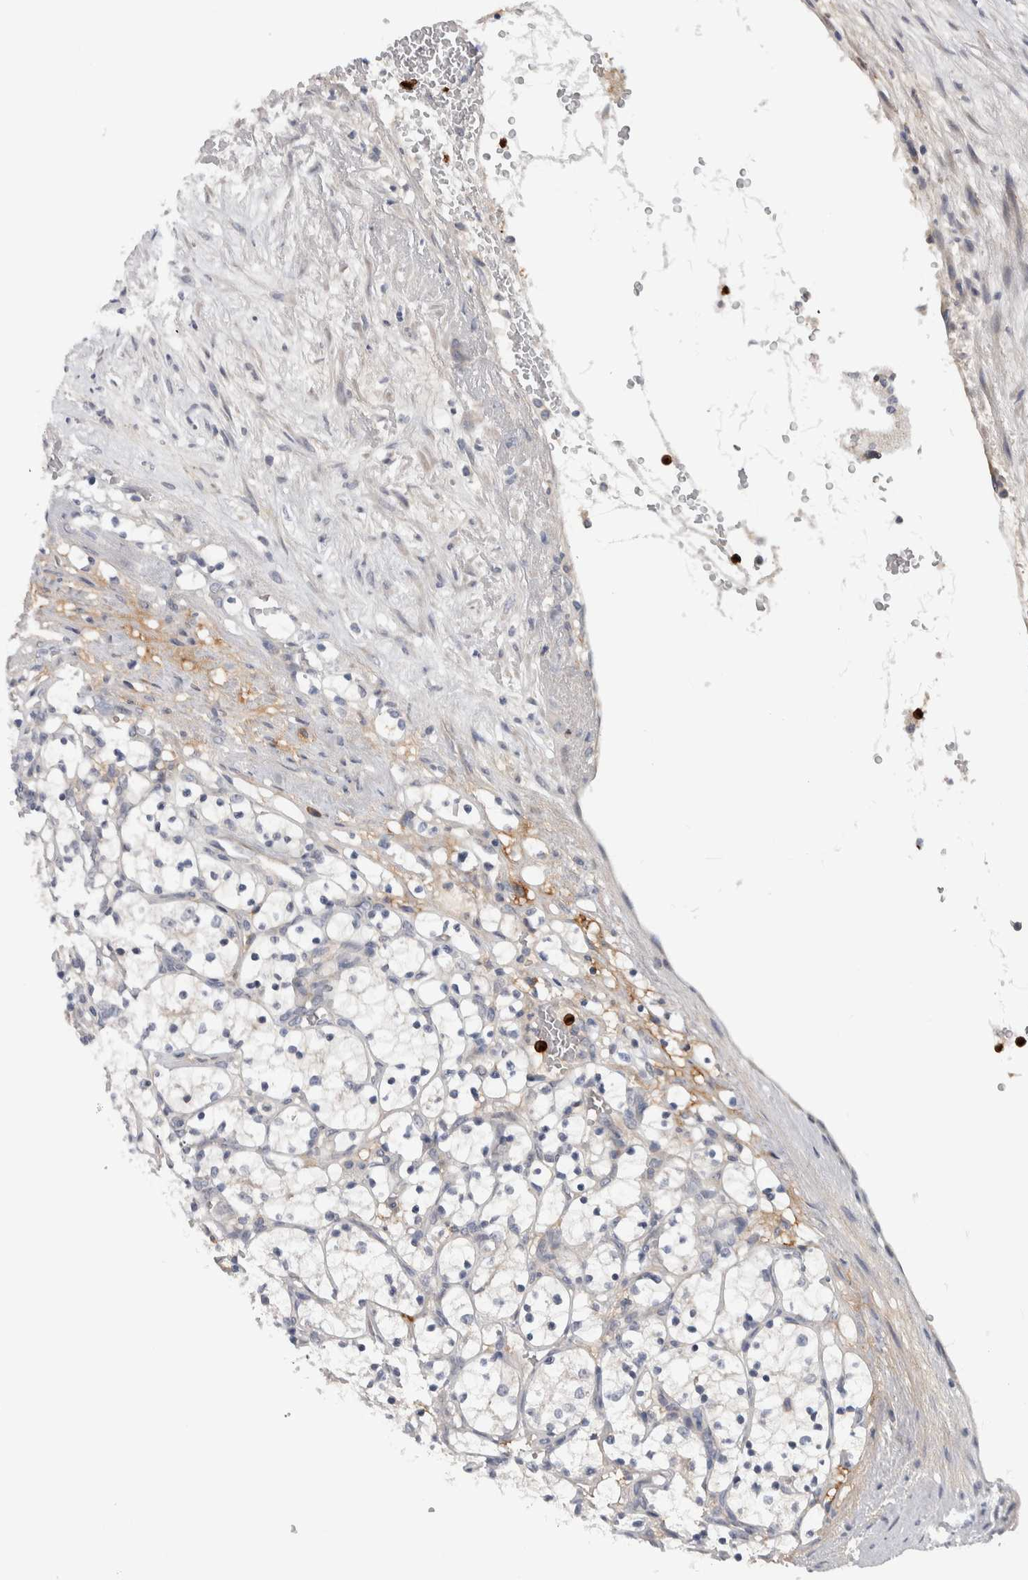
{"staining": {"intensity": "negative", "quantity": "none", "location": "none"}, "tissue": "renal cancer", "cell_type": "Tumor cells", "image_type": "cancer", "snomed": [{"axis": "morphology", "description": "Adenocarcinoma, NOS"}, {"axis": "topography", "description": "Kidney"}], "caption": "Adenocarcinoma (renal) stained for a protein using IHC shows no positivity tumor cells.", "gene": "ADPRM", "patient": {"sex": "female", "age": 69}}